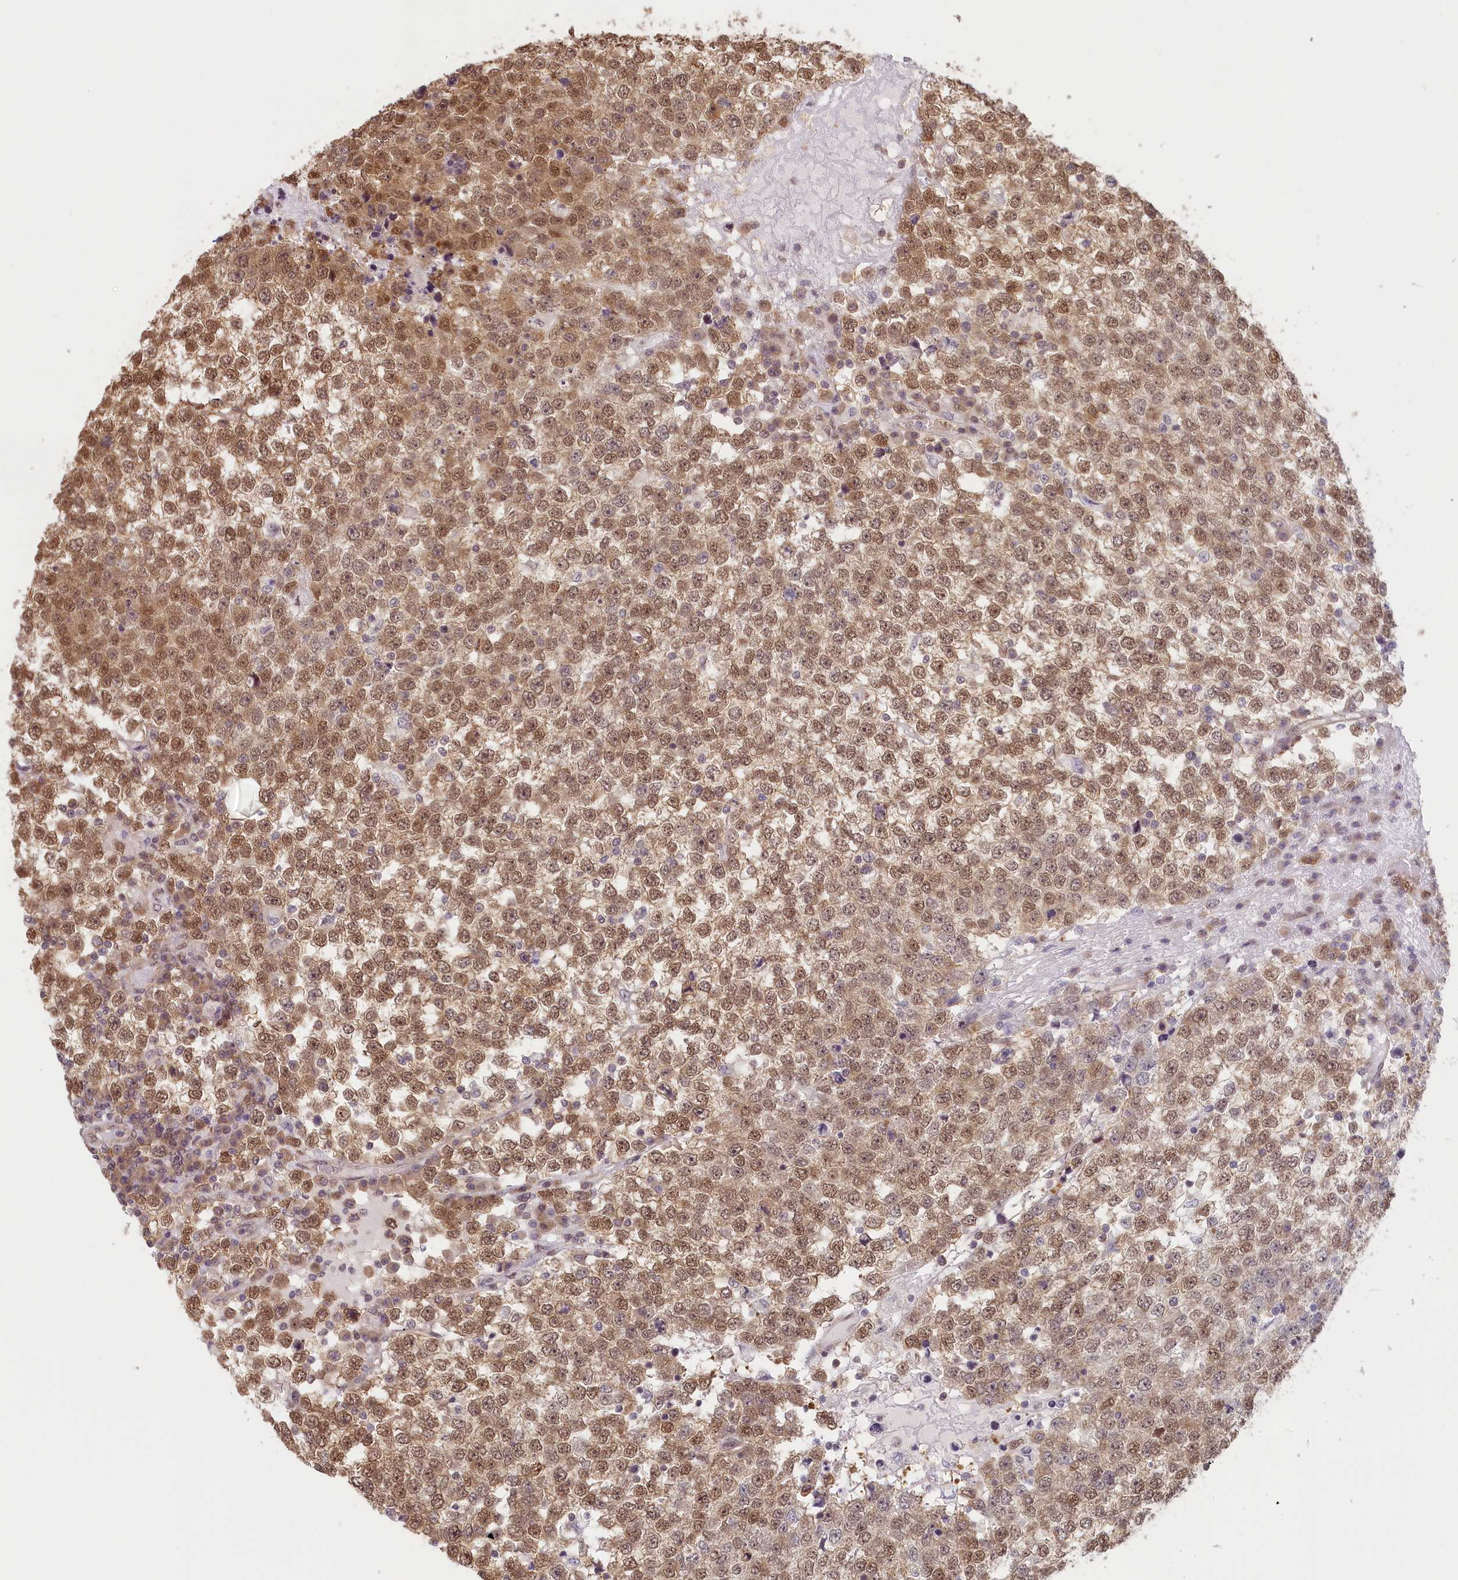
{"staining": {"intensity": "moderate", "quantity": ">75%", "location": "cytoplasmic/membranous,nuclear"}, "tissue": "testis cancer", "cell_type": "Tumor cells", "image_type": "cancer", "snomed": [{"axis": "morphology", "description": "Seminoma, NOS"}, {"axis": "topography", "description": "Testis"}], "caption": "The micrograph demonstrates staining of testis cancer (seminoma), revealing moderate cytoplasmic/membranous and nuclear protein staining (brown color) within tumor cells.", "gene": "C19orf44", "patient": {"sex": "male", "age": 65}}